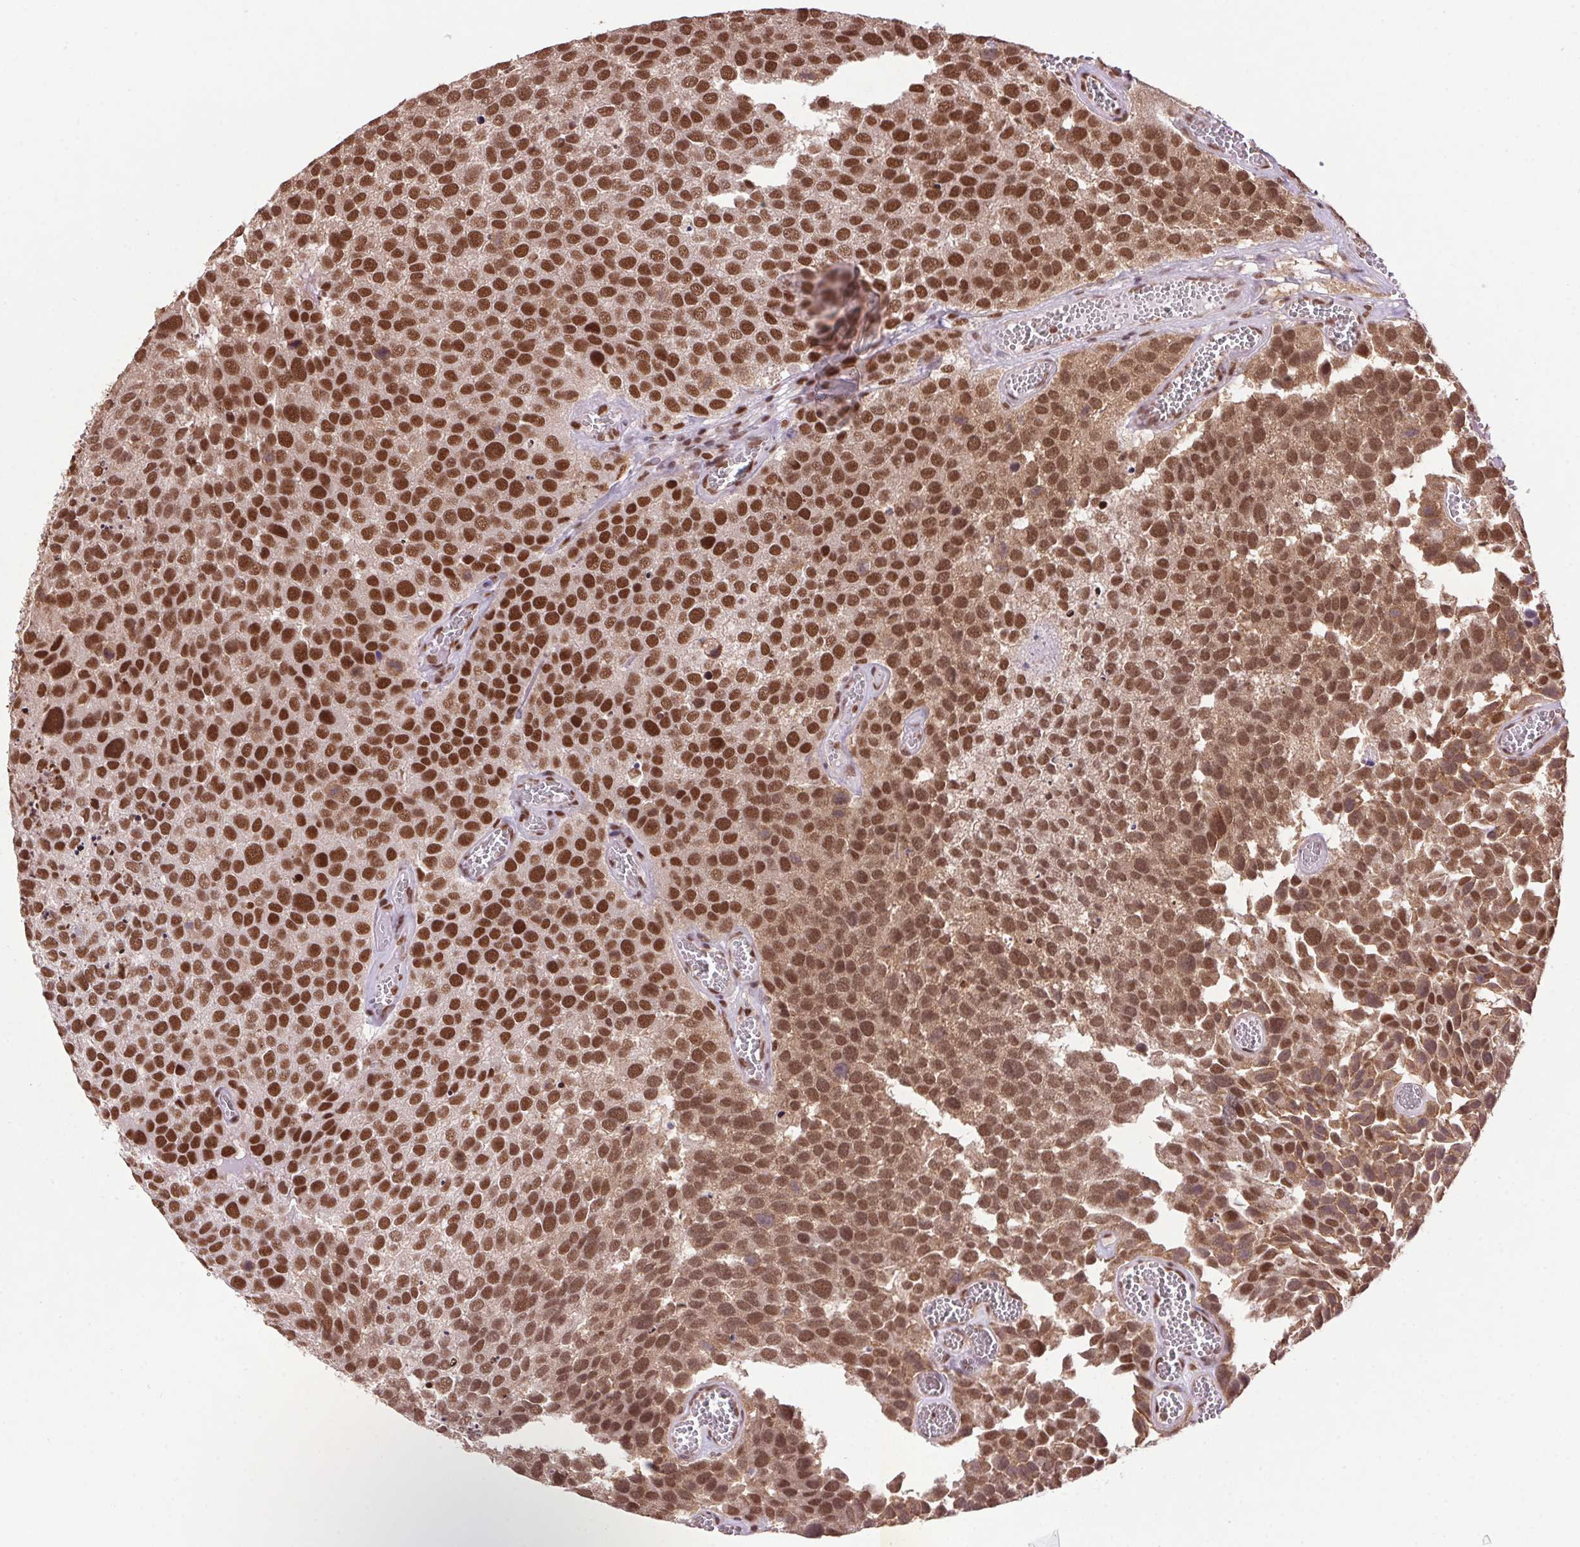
{"staining": {"intensity": "strong", "quantity": ">75%", "location": "nuclear"}, "tissue": "urothelial cancer", "cell_type": "Tumor cells", "image_type": "cancer", "snomed": [{"axis": "morphology", "description": "Urothelial carcinoma, Low grade"}, {"axis": "topography", "description": "Urinary bladder"}], "caption": "Urothelial cancer tissue shows strong nuclear positivity in about >75% of tumor cells", "gene": "ZNF207", "patient": {"sex": "female", "age": 69}}